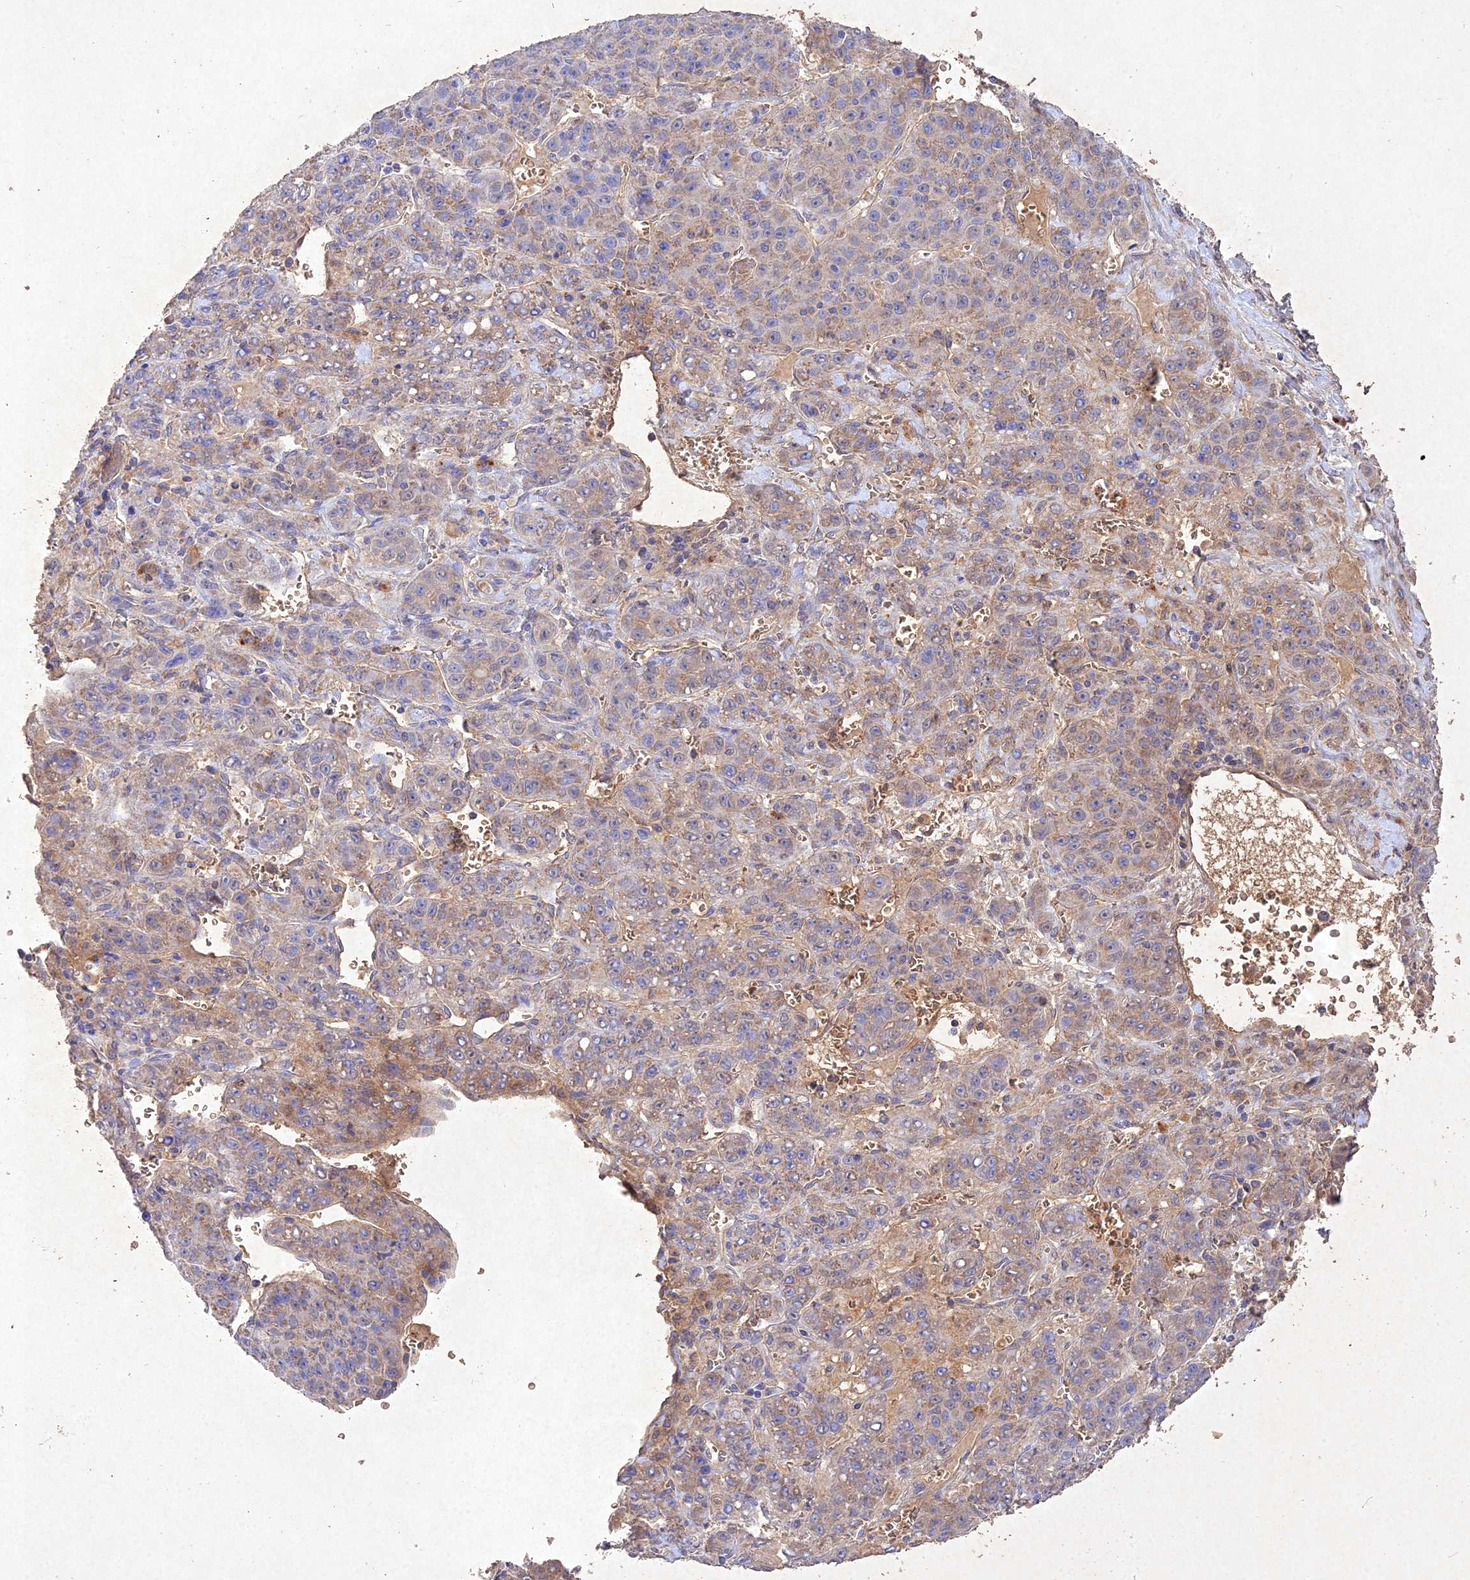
{"staining": {"intensity": "weak", "quantity": ">75%", "location": "cytoplasmic/membranous"}, "tissue": "liver cancer", "cell_type": "Tumor cells", "image_type": "cancer", "snomed": [{"axis": "morphology", "description": "Carcinoma, Hepatocellular, NOS"}, {"axis": "topography", "description": "Liver"}], "caption": "Immunohistochemistry (DAB (3,3'-diaminobenzidine)) staining of liver cancer shows weak cytoplasmic/membranous protein staining in about >75% of tumor cells.", "gene": "NDUFV1", "patient": {"sex": "female", "age": 53}}